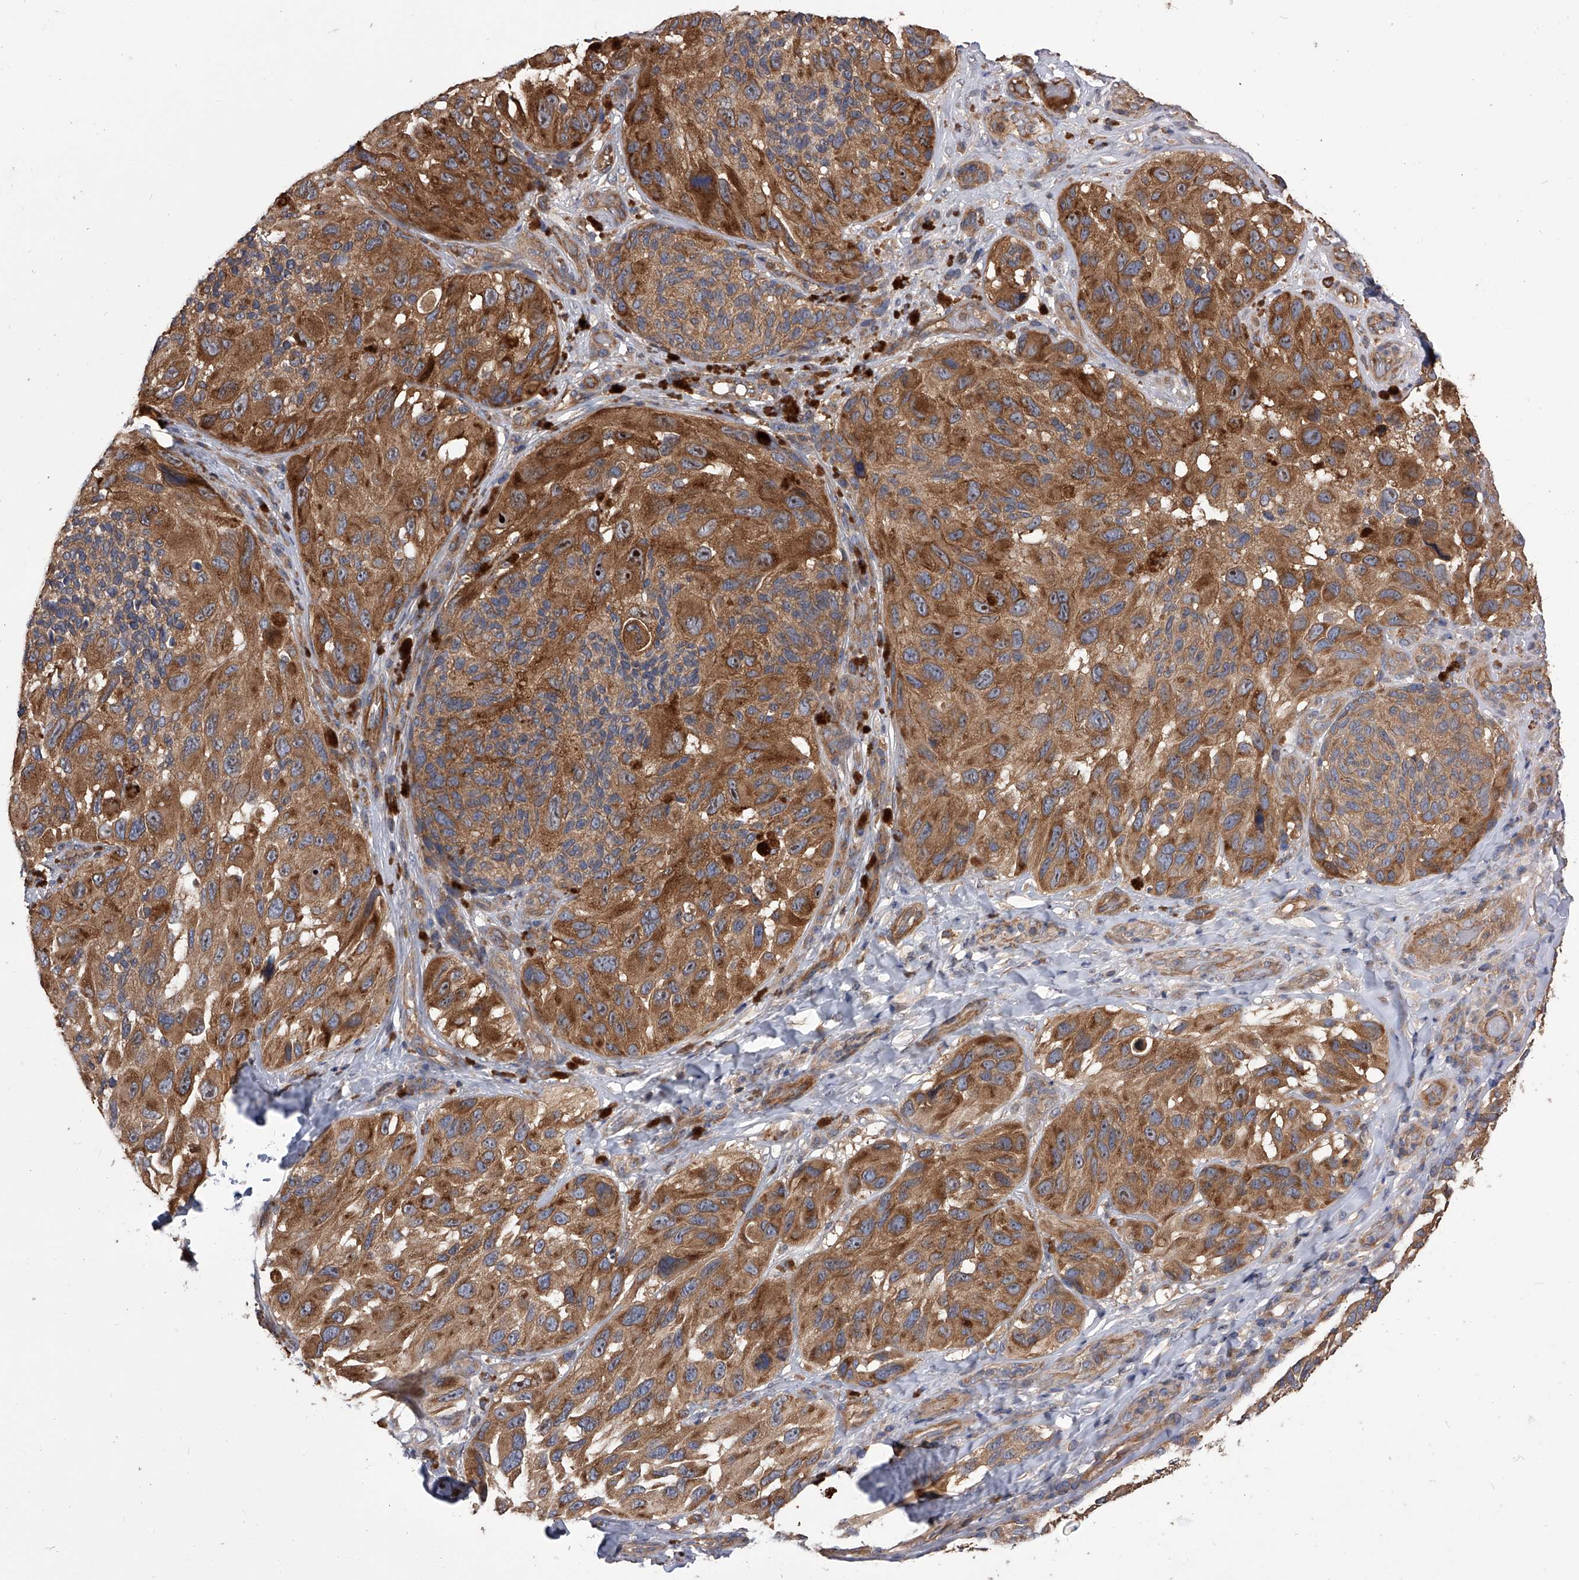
{"staining": {"intensity": "strong", "quantity": ">75%", "location": "cytoplasmic/membranous"}, "tissue": "melanoma", "cell_type": "Tumor cells", "image_type": "cancer", "snomed": [{"axis": "morphology", "description": "Malignant melanoma, NOS"}, {"axis": "topography", "description": "Skin"}], "caption": "DAB (3,3'-diaminobenzidine) immunohistochemical staining of human malignant melanoma exhibits strong cytoplasmic/membranous protein staining in about >75% of tumor cells.", "gene": "CUL7", "patient": {"sex": "female", "age": 73}}